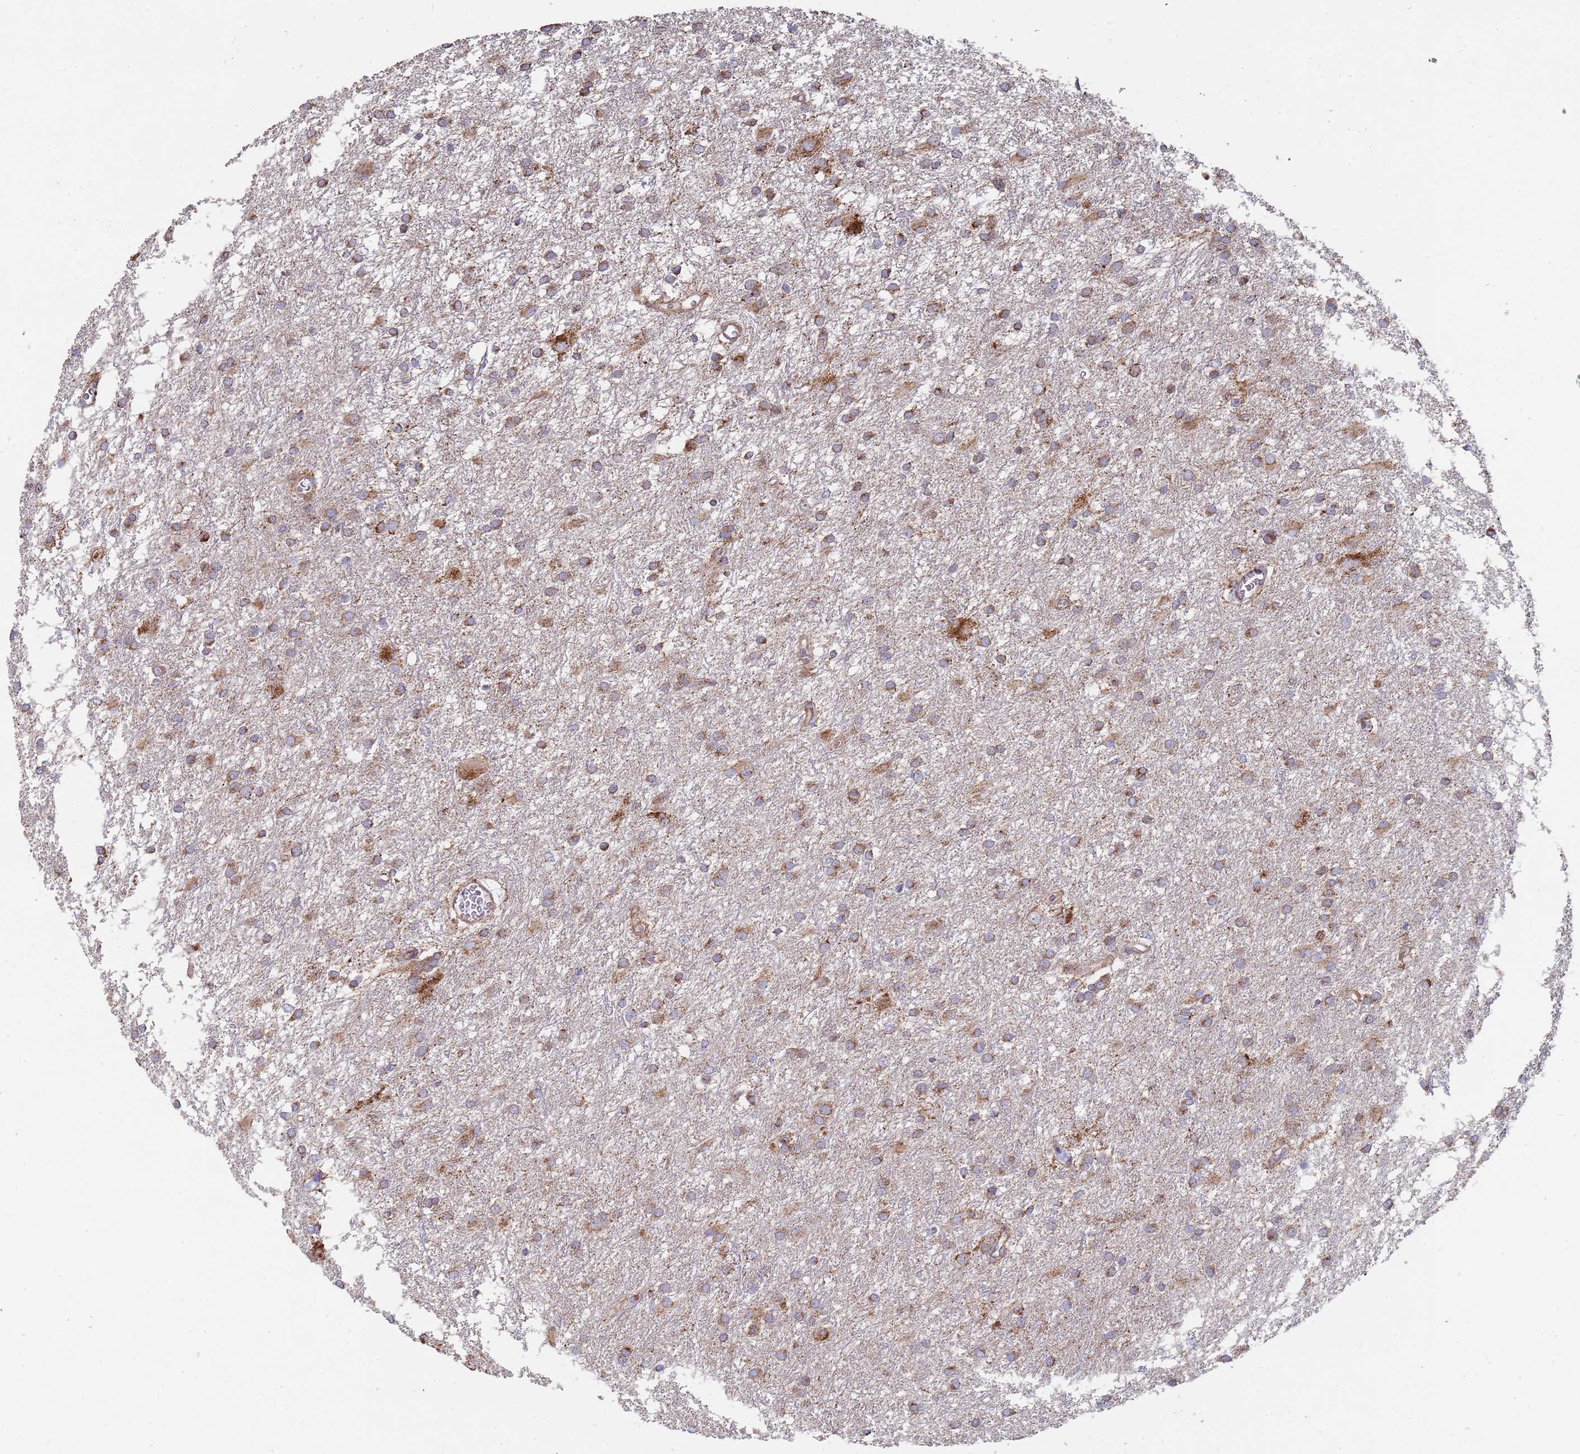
{"staining": {"intensity": "moderate", "quantity": ">75%", "location": "cytoplasmic/membranous"}, "tissue": "glioma", "cell_type": "Tumor cells", "image_type": "cancer", "snomed": [{"axis": "morphology", "description": "Glioma, malignant, High grade"}, {"axis": "topography", "description": "Brain"}], "caption": "Human glioma stained for a protein (brown) demonstrates moderate cytoplasmic/membranous positive expression in approximately >75% of tumor cells.", "gene": "WDFY3", "patient": {"sex": "female", "age": 50}}